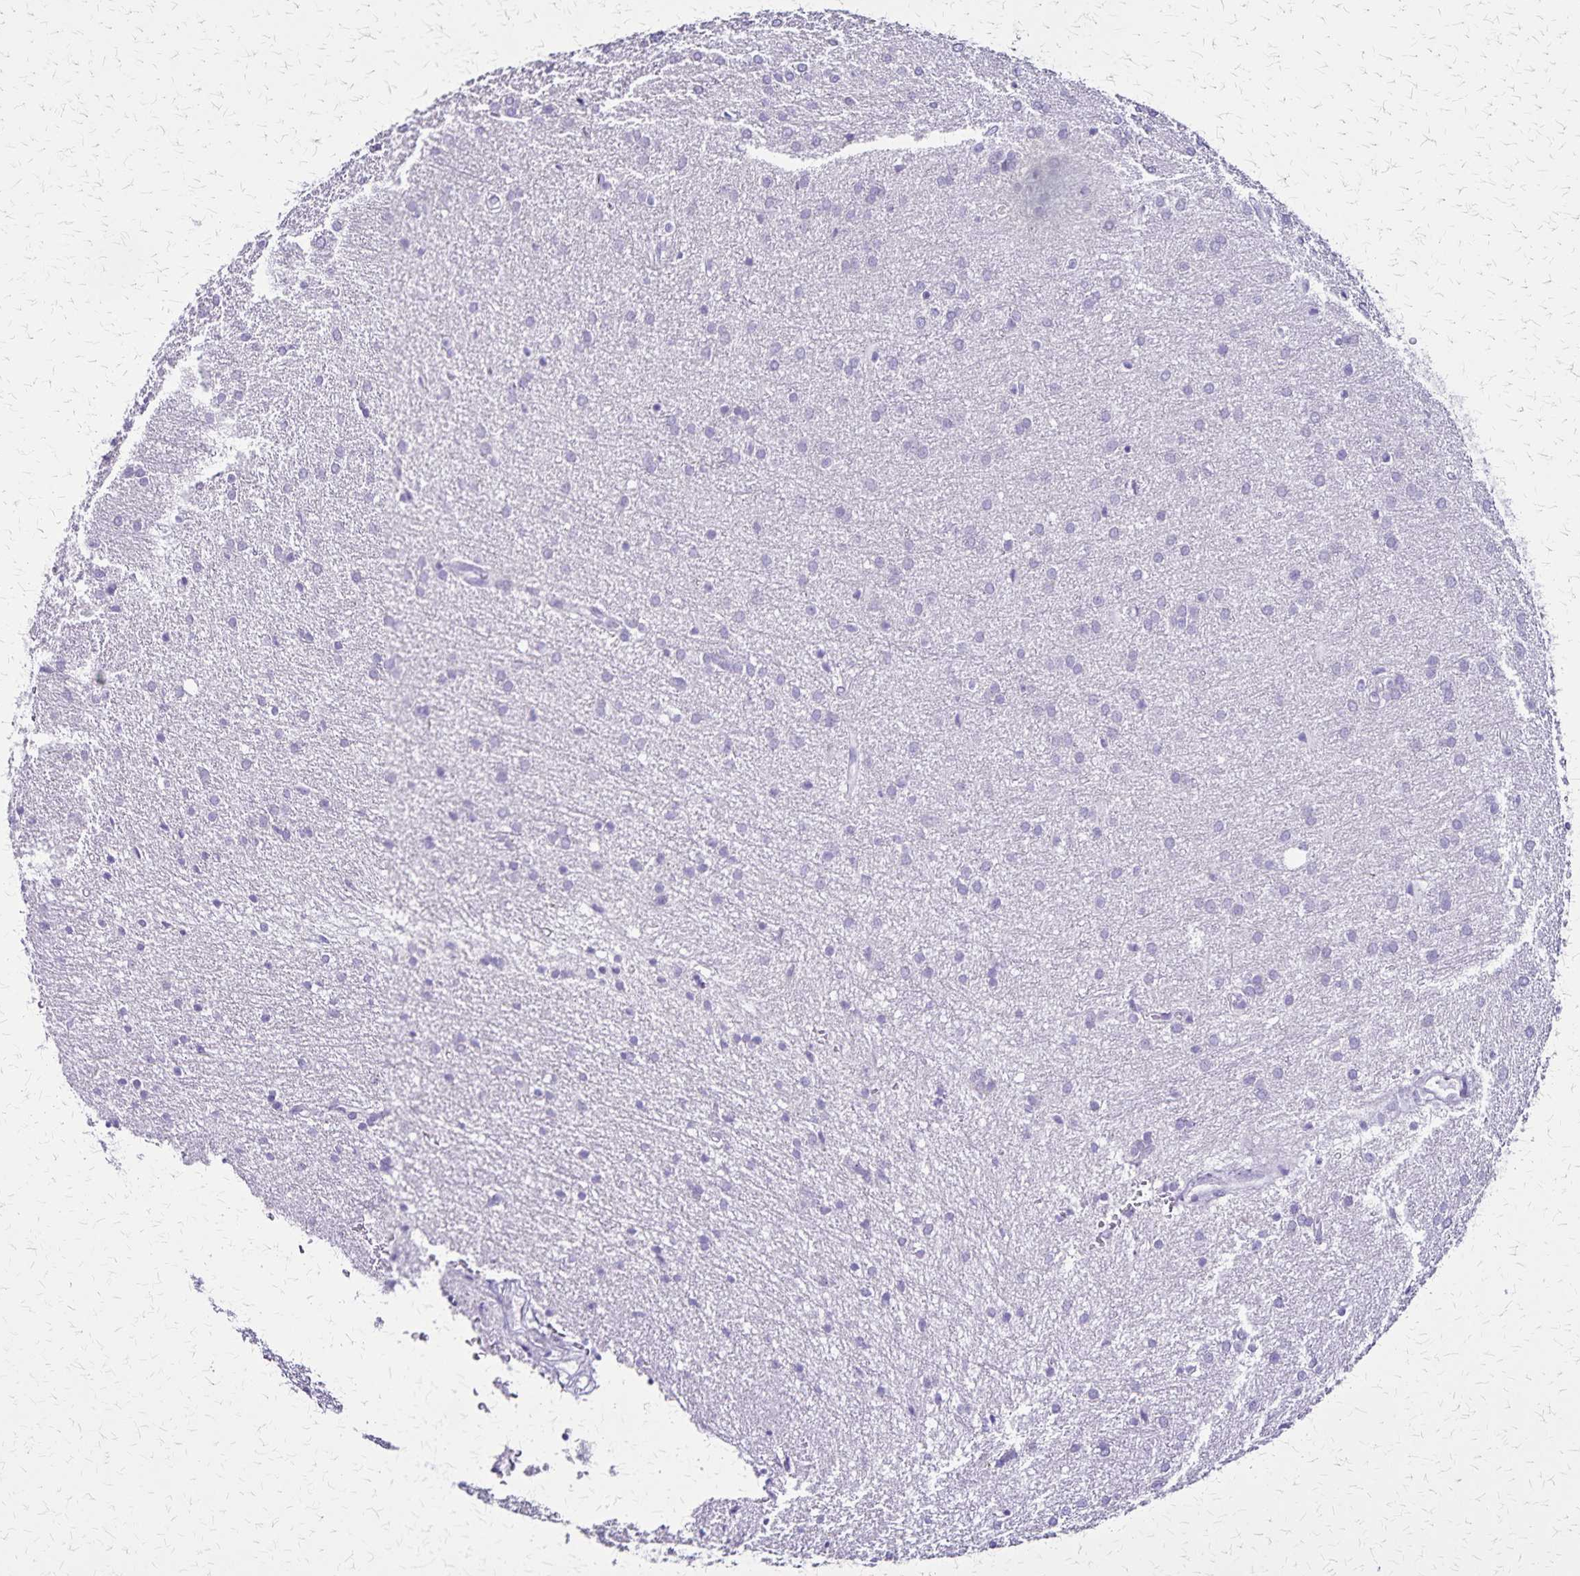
{"staining": {"intensity": "negative", "quantity": "none", "location": "none"}, "tissue": "glioma", "cell_type": "Tumor cells", "image_type": "cancer", "snomed": [{"axis": "morphology", "description": "Glioma, malignant, Low grade"}, {"axis": "topography", "description": "Brain"}], "caption": "IHC histopathology image of neoplastic tissue: human glioma stained with DAB exhibits no significant protein staining in tumor cells.", "gene": "OR51B5", "patient": {"sex": "female", "age": 32}}